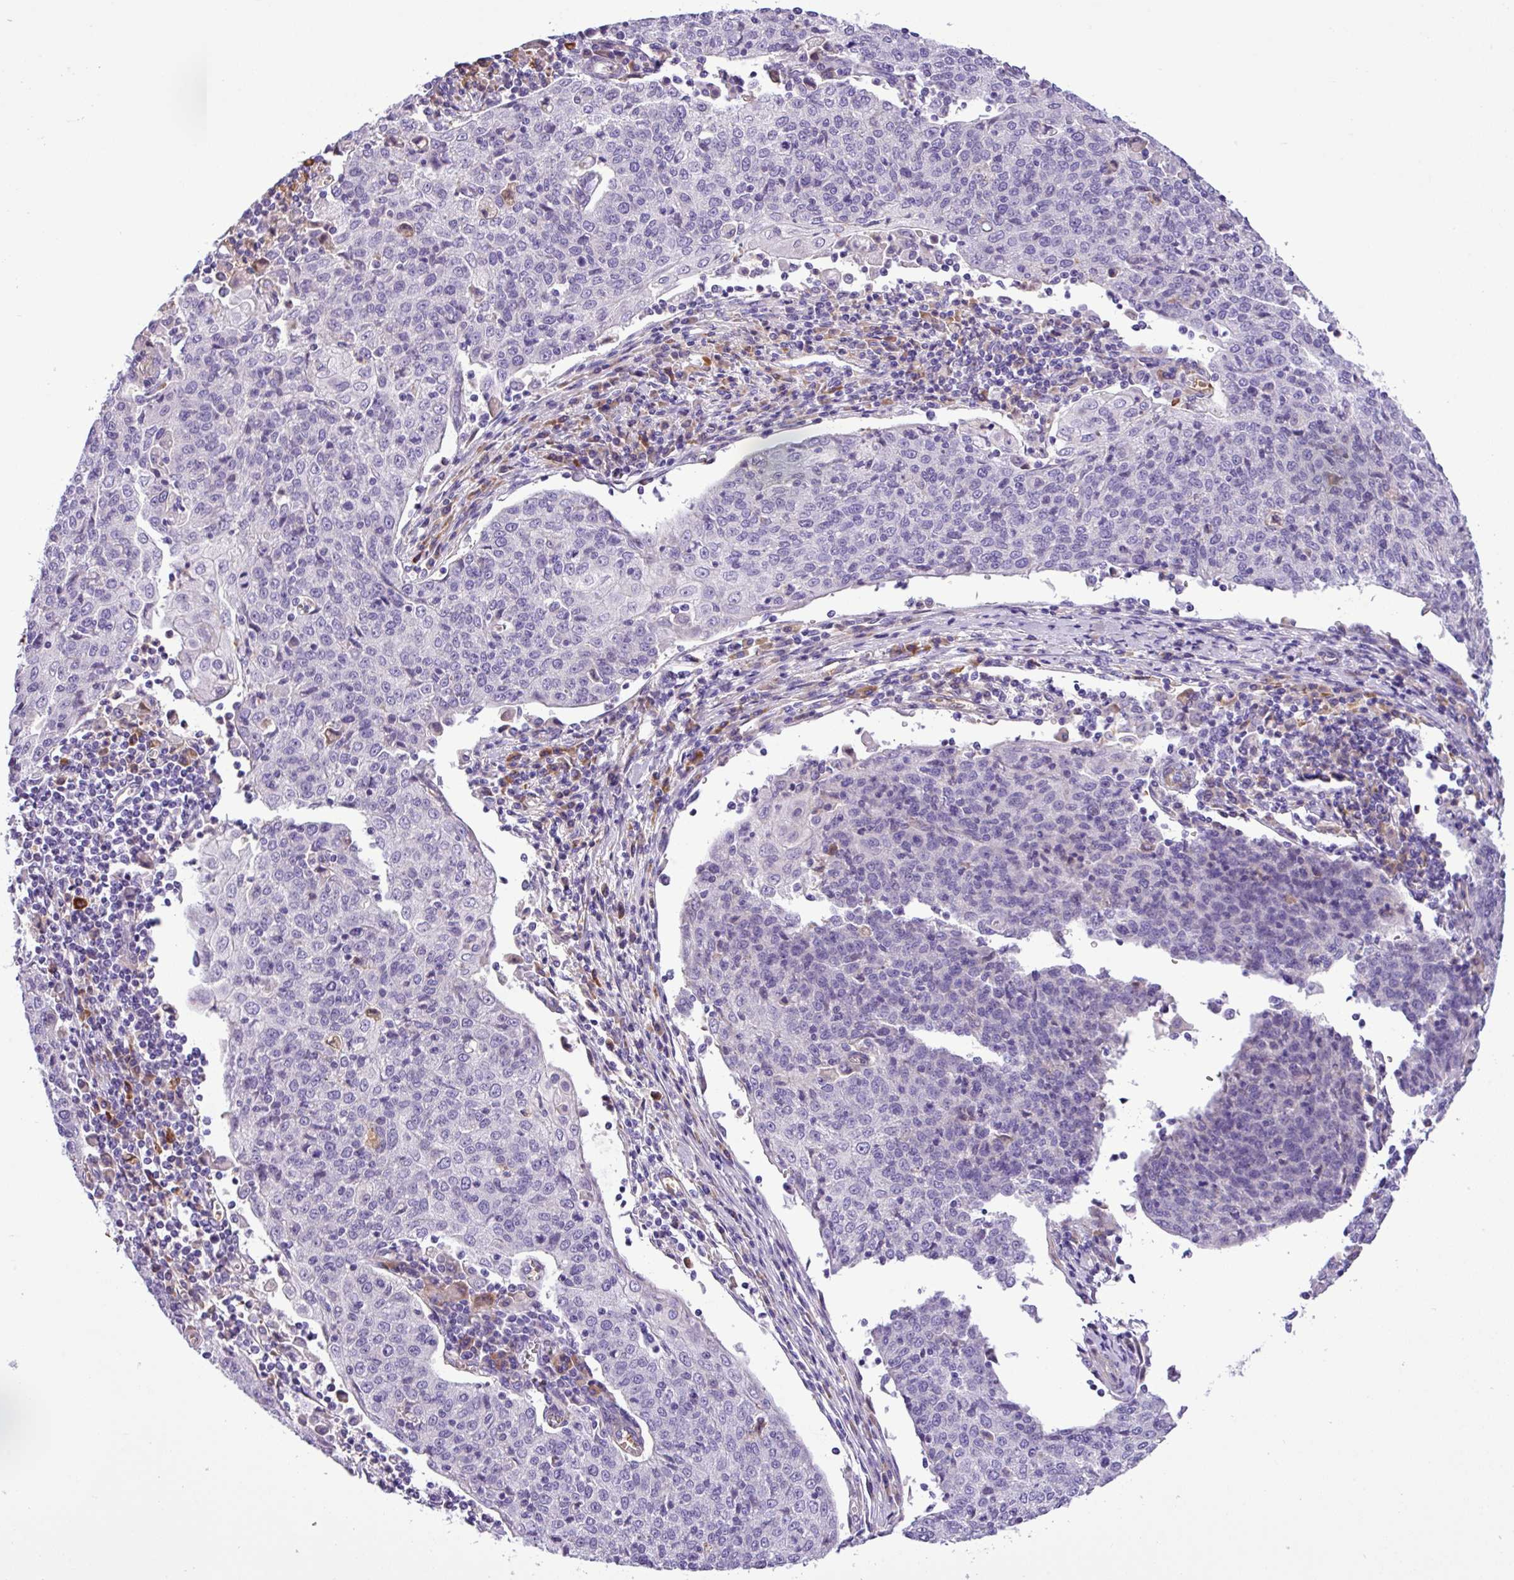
{"staining": {"intensity": "negative", "quantity": "none", "location": "none"}, "tissue": "cervical cancer", "cell_type": "Tumor cells", "image_type": "cancer", "snomed": [{"axis": "morphology", "description": "Squamous cell carcinoma, NOS"}, {"axis": "topography", "description": "Cervix"}], "caption": "This is a photomicrograph of immunohistochemistry (IHC) staining of cervical squamous cell carcinoma, which shows no expression in tumor cells.", "gene": "C11orf91", "patient": {"sex": "female", "age": 48}}